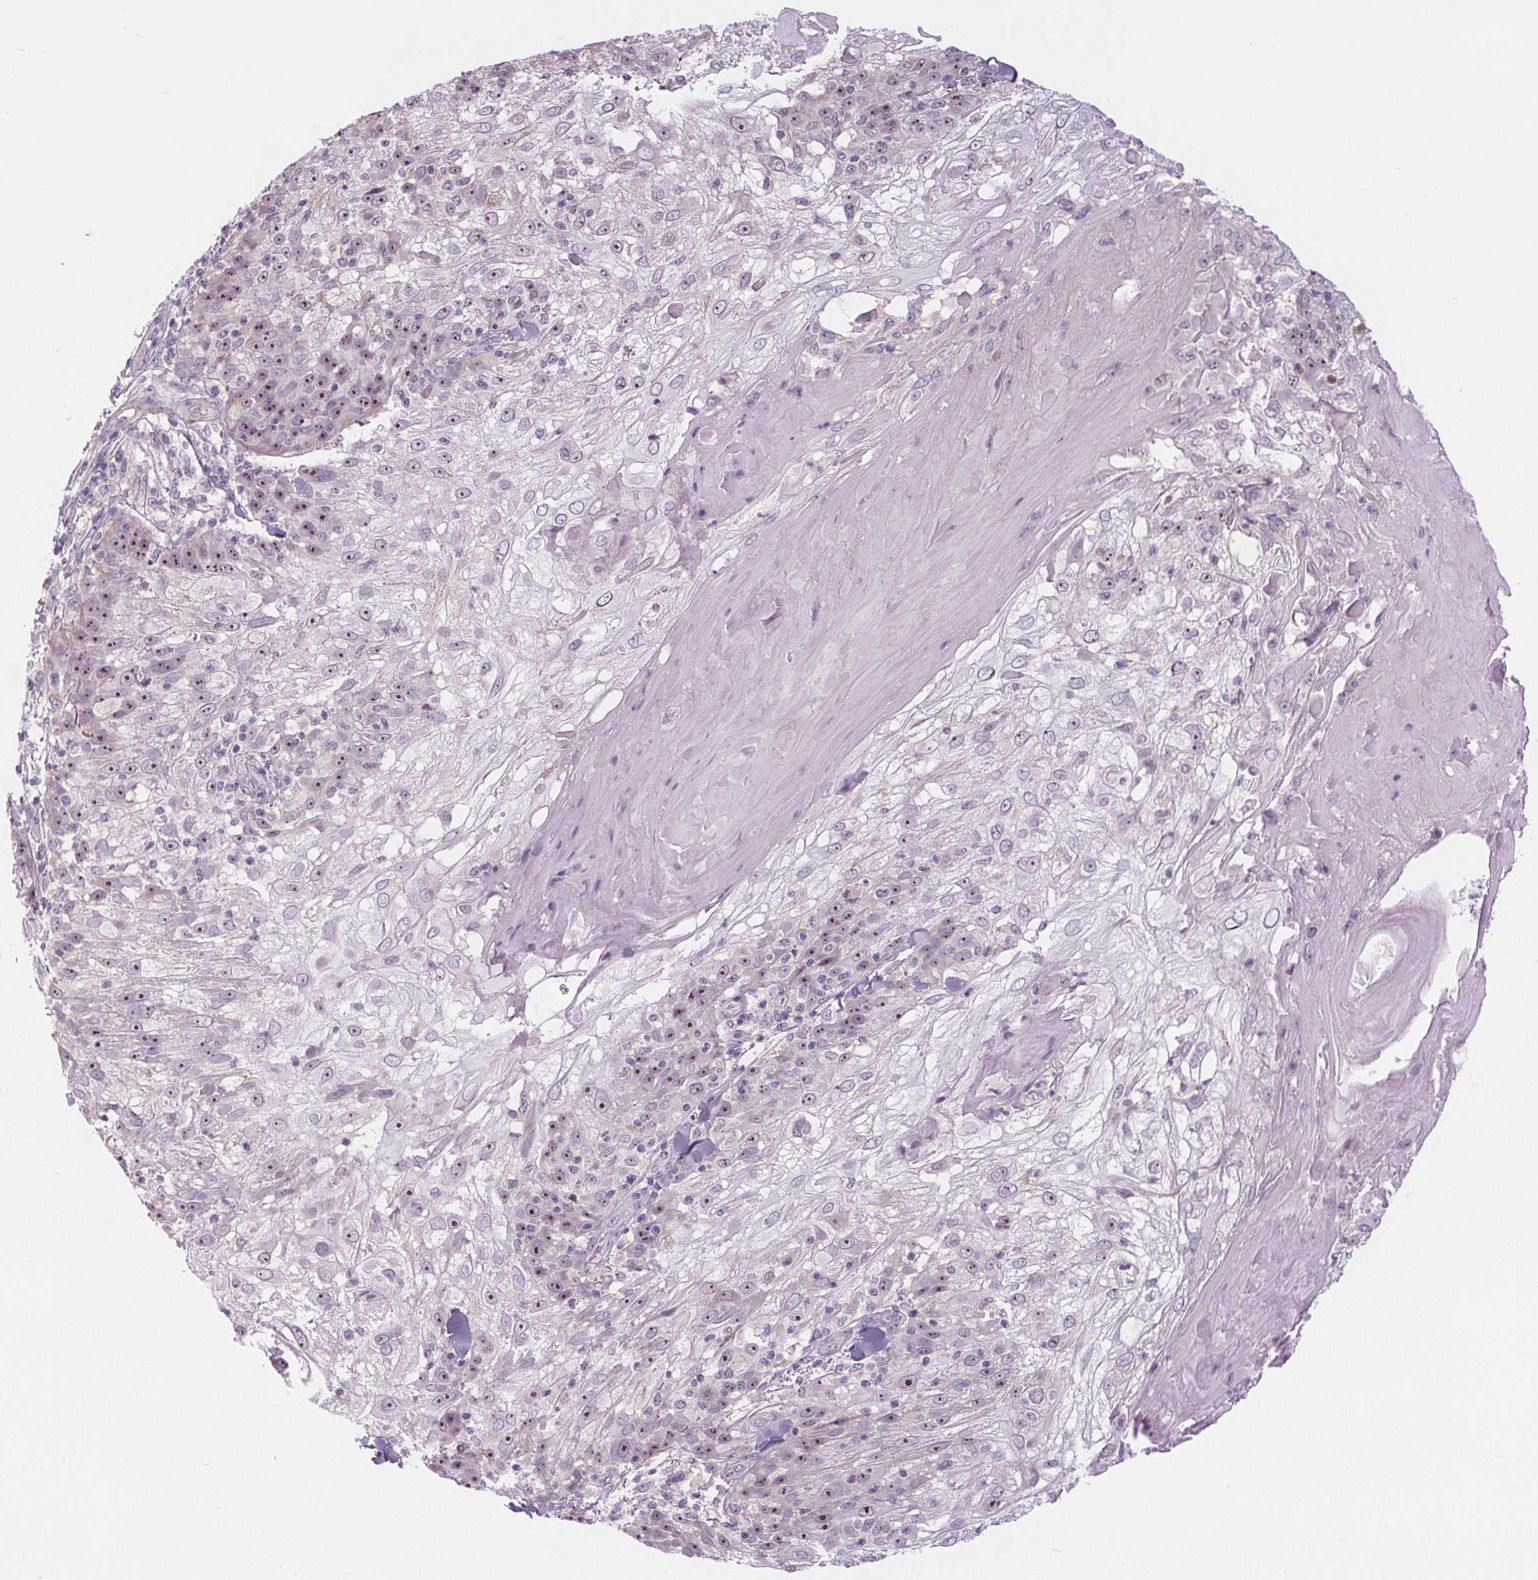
{"staining": {"intensity": "moderate", "quantity": "25%-75%", "location": "nuclear"}, "tissue": "skin cancer", "cell_type": "Tumor cells", "image_type": "cancer", "snomed": [{"axis": "morphology", "description": "Normal tissue, NOS"}, {"axis": "morphology", "description": "Squamous cell carcinoma, NOS"}, {"axis": "topography", "description": "Skin"}], "caption": "This micrograph exhibits squamous cell carcinoma (skin) stained with IHC to label a protein in brown. The nuclear of tumor cells show moderate positivity for the protein. Nuclei are counter-stained blue.", "gene": "NOLC1", "patient": {"sex": "female", "age": 83}}